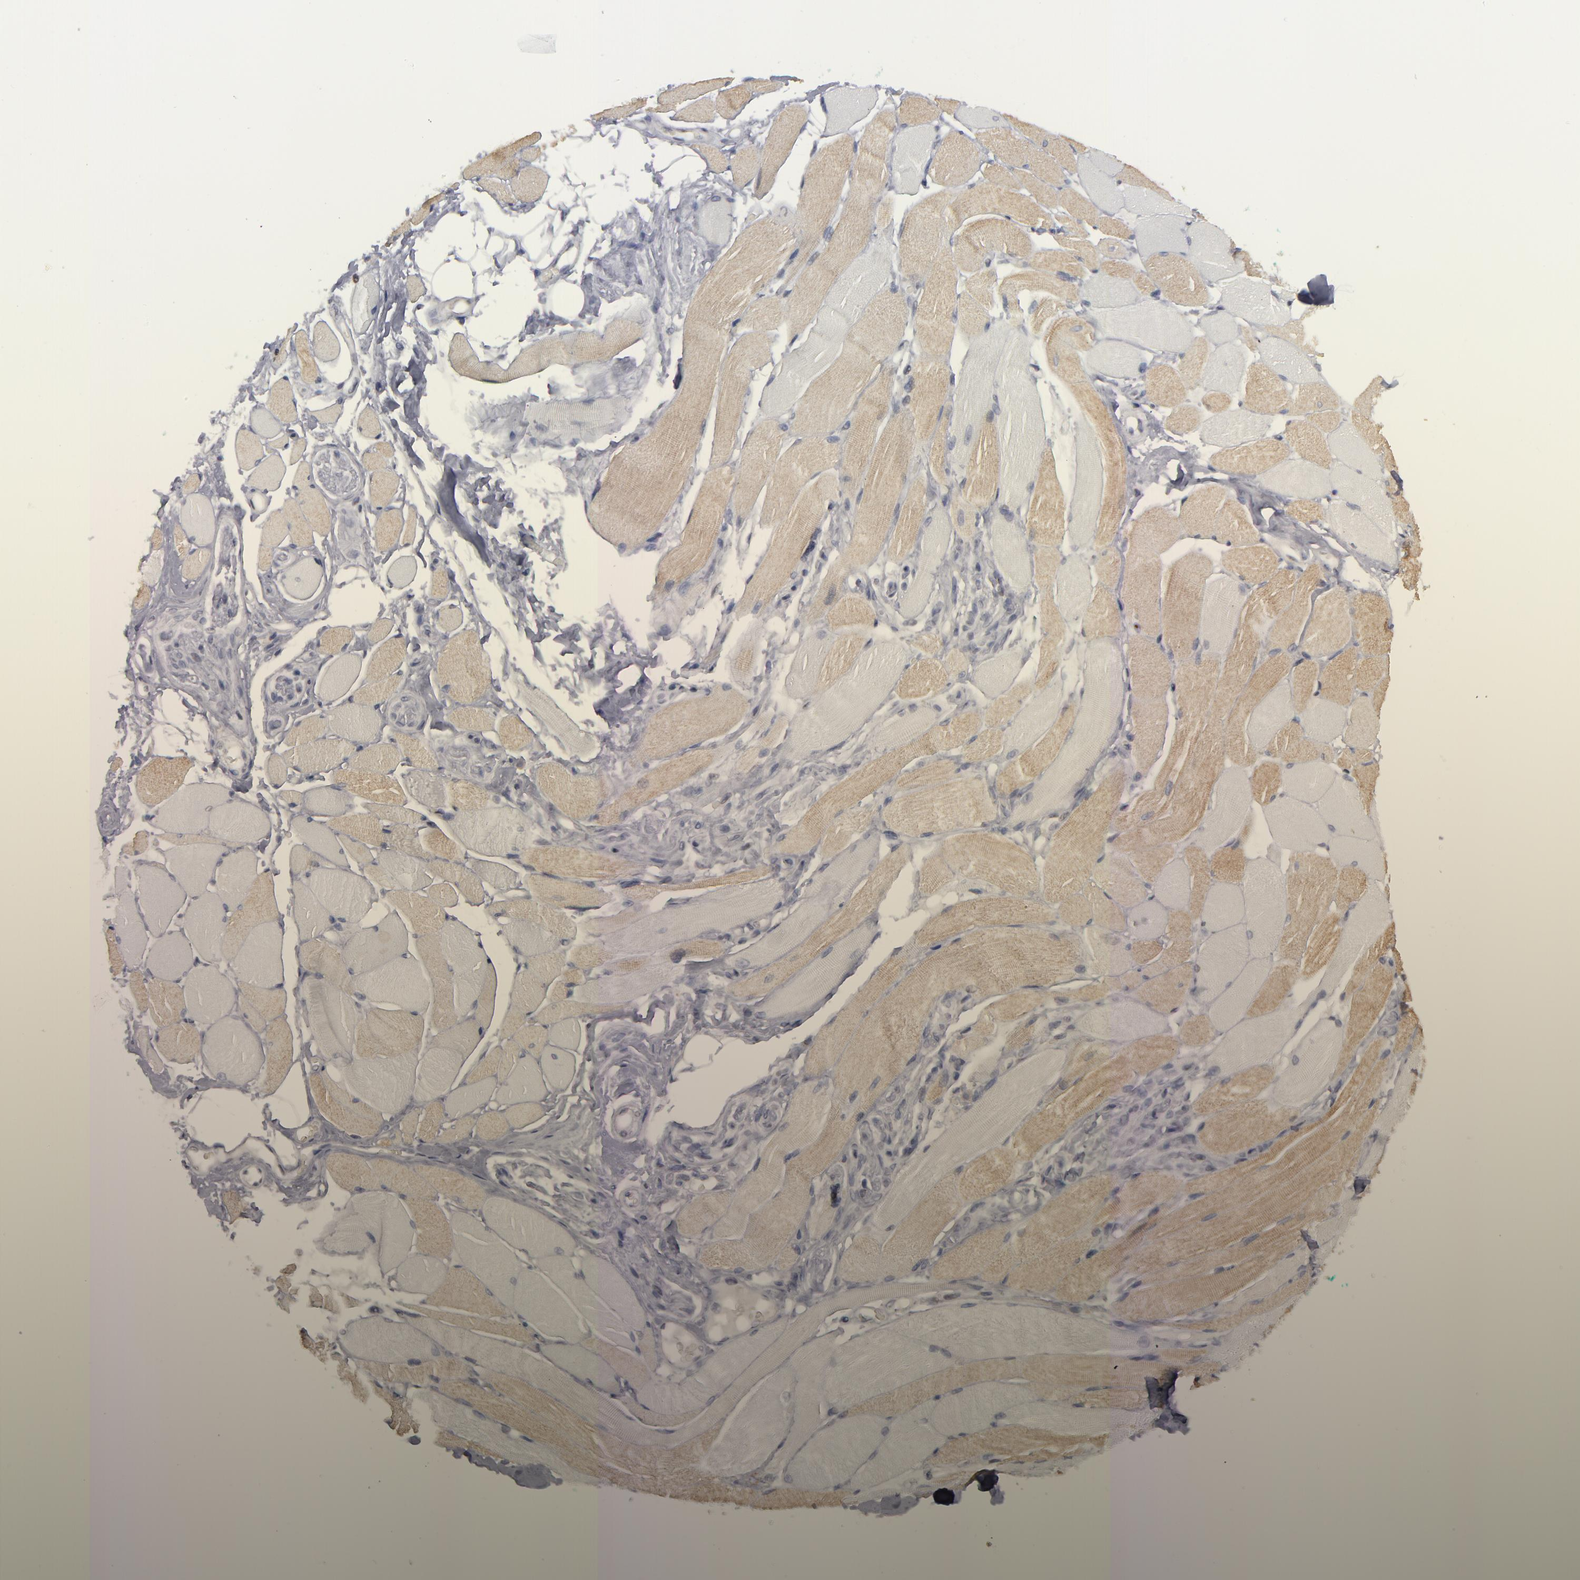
{"staining": {"intensity": "weak", "quantity": "25%-75%", "location": "cytoplasmic/membranous"}, "tissue": "skeletal muscle", "cell_type": "Myocytes", "image_type": "normal", "snomed": [{"axis": "morphology", "description": "Normal tissue, NOS"}, {"axis": "topography", "description": "Skeletal muscle"}, {"axis": "topography", "description": "Peripheral nerve tissue"}], "caption": "The immunohistochemical stain labels weak cytoplasmic/membranous staining in myocytes of normal skeletal muscle. (DAB (3,3'-diaminobenzidine) IHC, brown staining for protein, blue staining for nuclei).", "gene": "ODF2", "patient": {"sex": "female", "age": 84}}